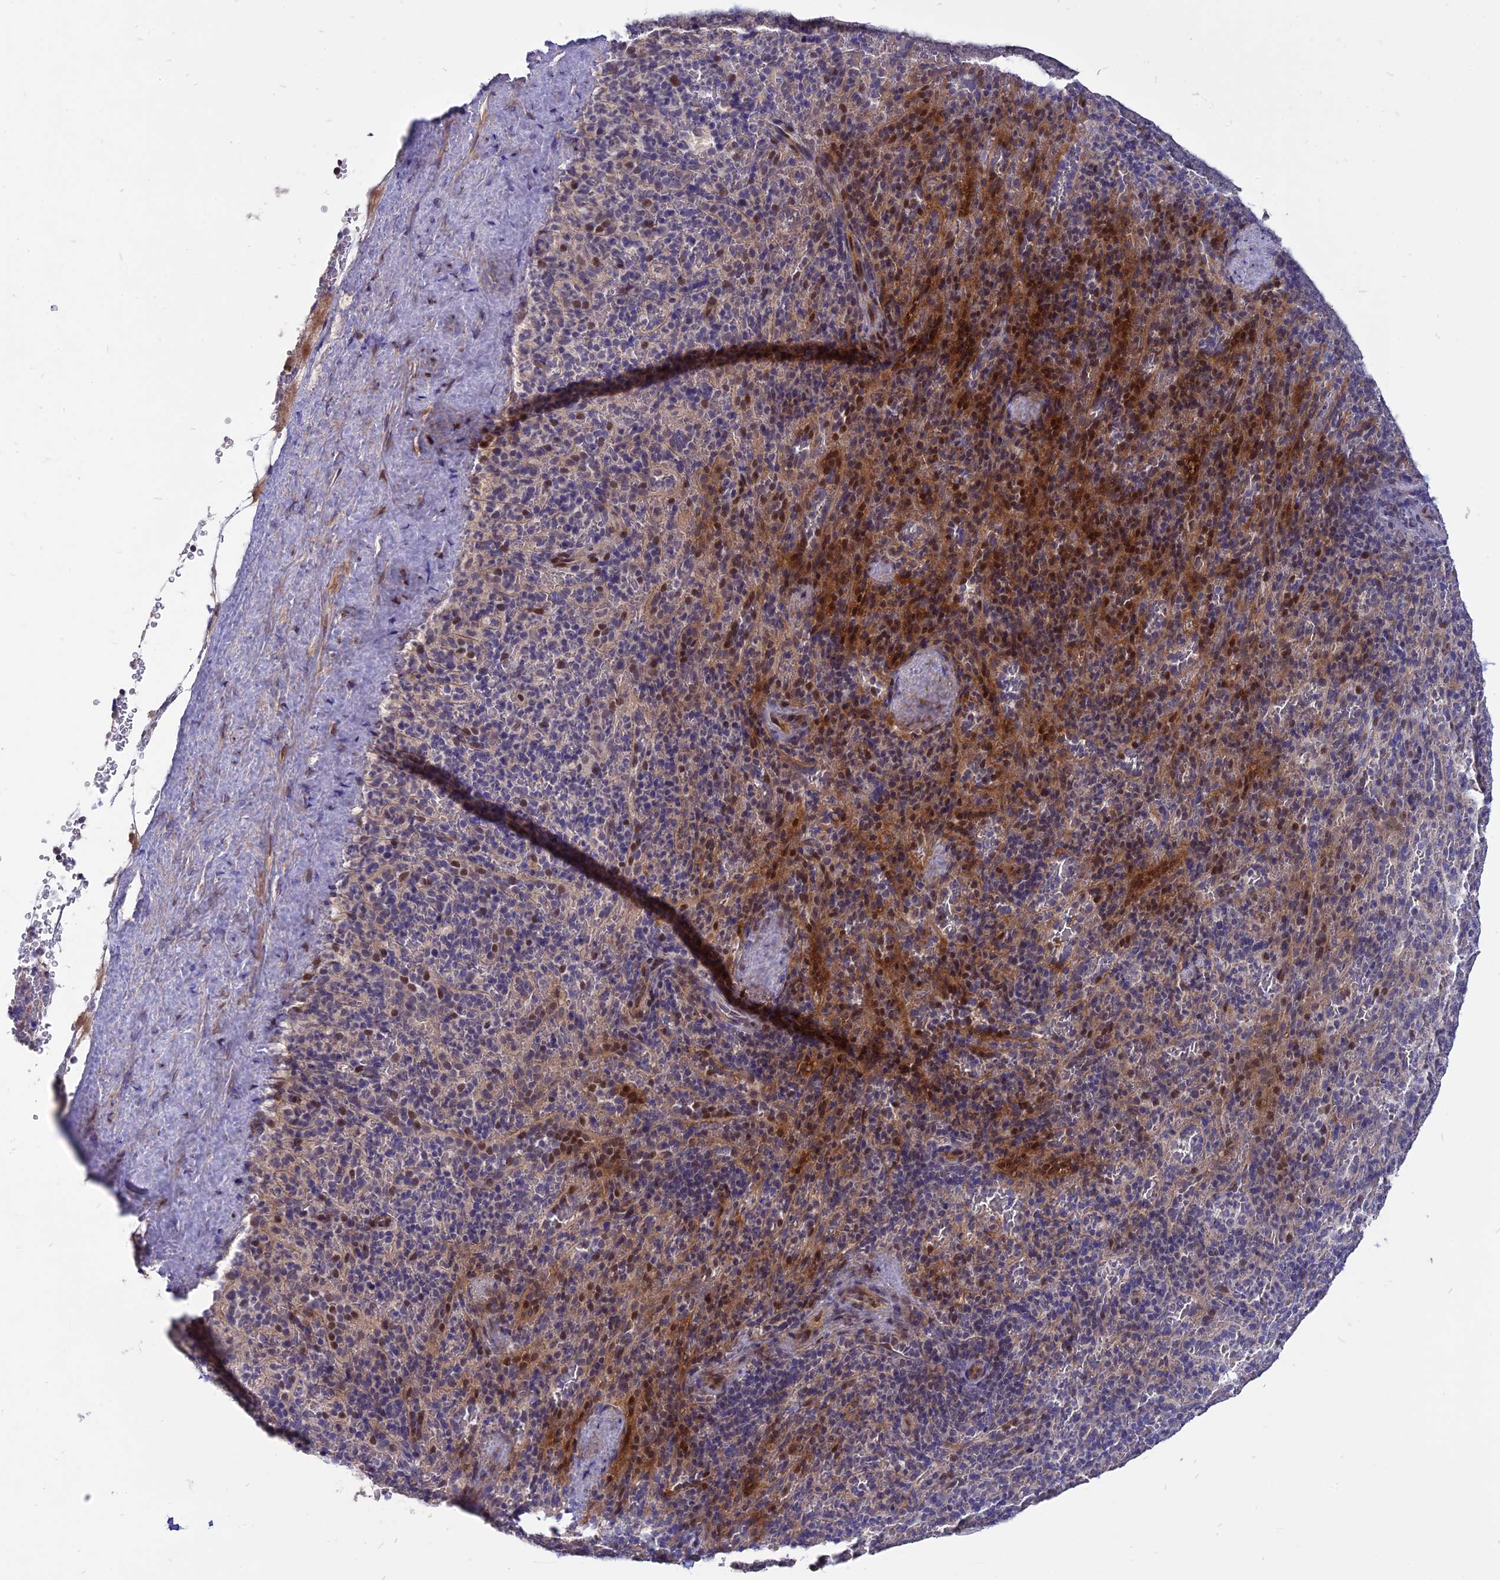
{"staining": {"intensity": "moderate", "quantity": "<25%", "location": "nuclear"}, "tissue": "spleen", "cell_type": "Cells in red pulp", "image_type": "normal", "snomed": [{"axis": "morphology", "description": "Normal tissue, NOS"}, {"axis": "topography", "description": "Spleen"}], "caption": "High-magnification brightfield microscopy of benign spleen stained with DAB (brown) and counterstained with hematoxylin (blue). cells in red pulp exhibit moderate nuclear staining is identified in approximately<25% of cells. (DAB IHC with brightfield microscopy, high magnification).", "gene": "TMEM263", "patient": {"sex": "female", "age": 21}}